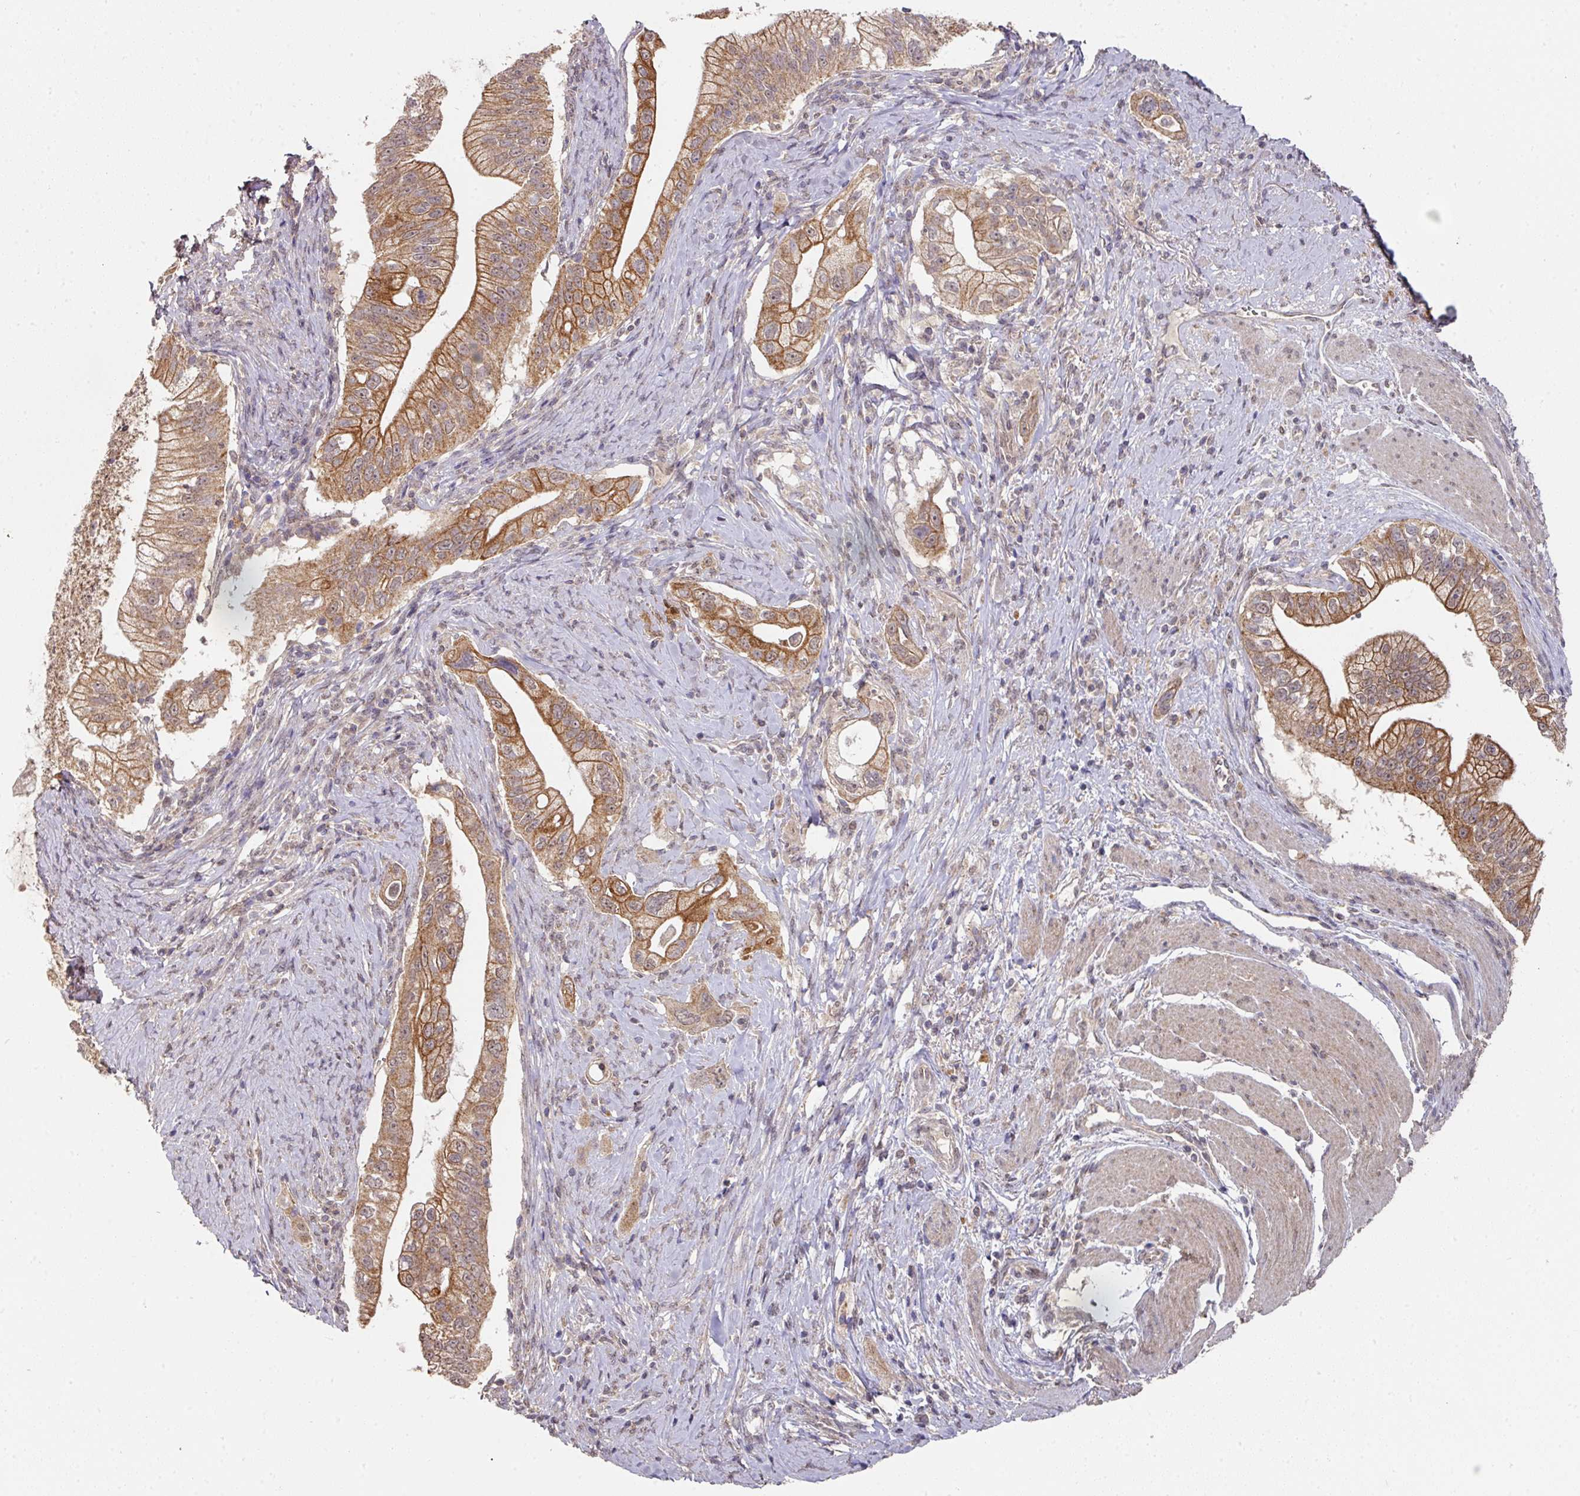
{"staining": {"intensity": "moderate", "quantity": ">75%", "location": "cytoplasmic/membranous"}, "tissue": "pancreatic cancer", "cell_type": "Tumor cells", "image_type": "cancer", "snomed": [{"axis": "morphology", "description": "Adenocarcinoma, NOS"}, {"axis": "topography", "description": "Pancreas"}], "caption": "Immunohistochemistry (IHC) of adenocarcinoma (pancreatic) exhibits medium levels of moderate cytoplasmic/membranous staining in about >75% of tumor cells.", "gene": "EXTL3", "patient": {"sex": "male", "age": 70}}